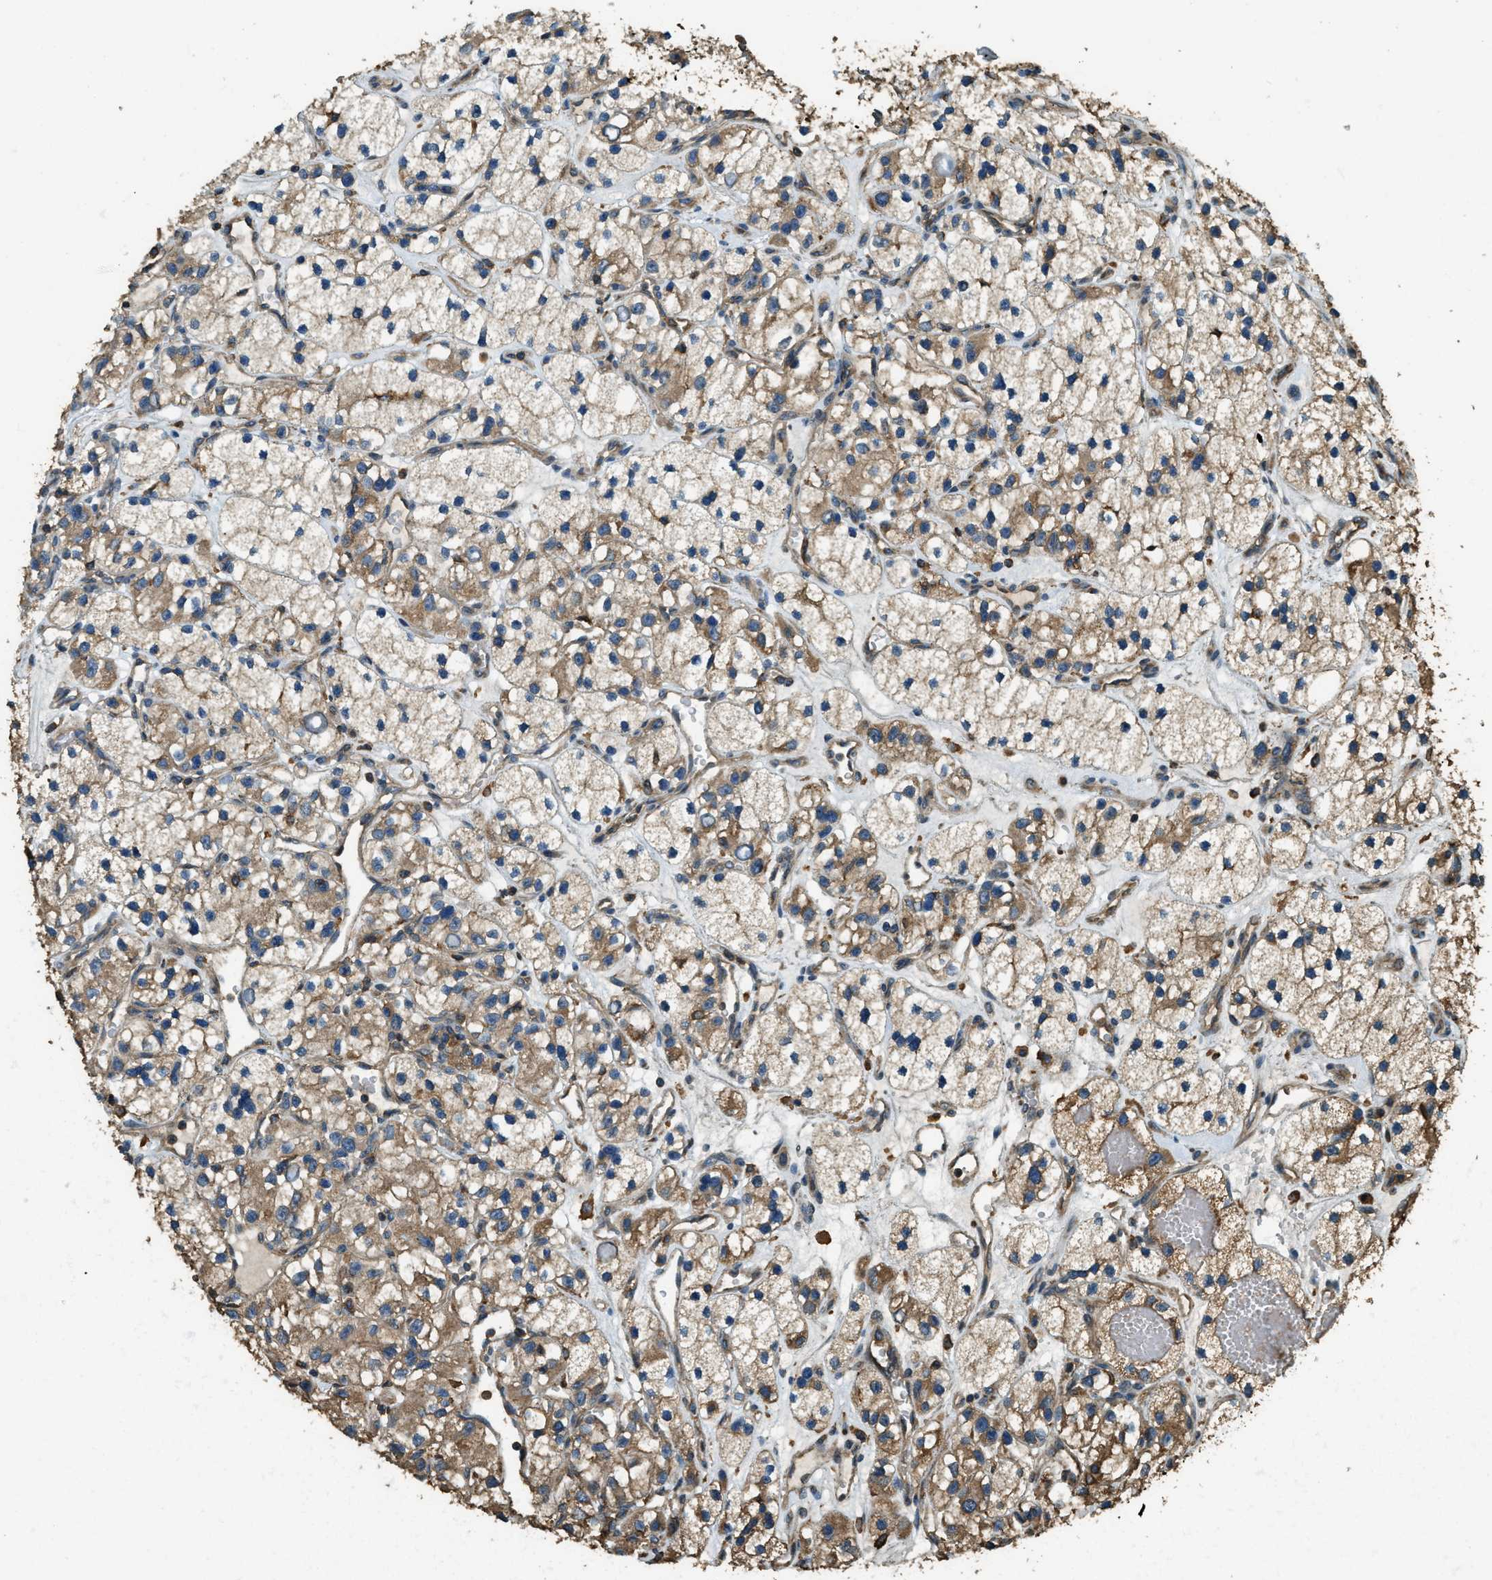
{"staining": {"intensity": "moderate", "quantity": ">75%", "location": "cytoplasmic/membranous"}, "tissue": "renal cancer", "cell_type": "Tumor cells", "image_type": "cancer", "snomed": [{"axis": "morphology", "description": "Adenocarcinoma, NOS"}, {"axis": "topography", "description": "Kidney"}], "caption": "The immunohistochemical stain shows moderate cytoplasmic/membranous staining in tumor cells of adenocarcinoma (renal) tissue.", "gene": "ERGIC1", "patient": {"sex": "female", "age": 57}}